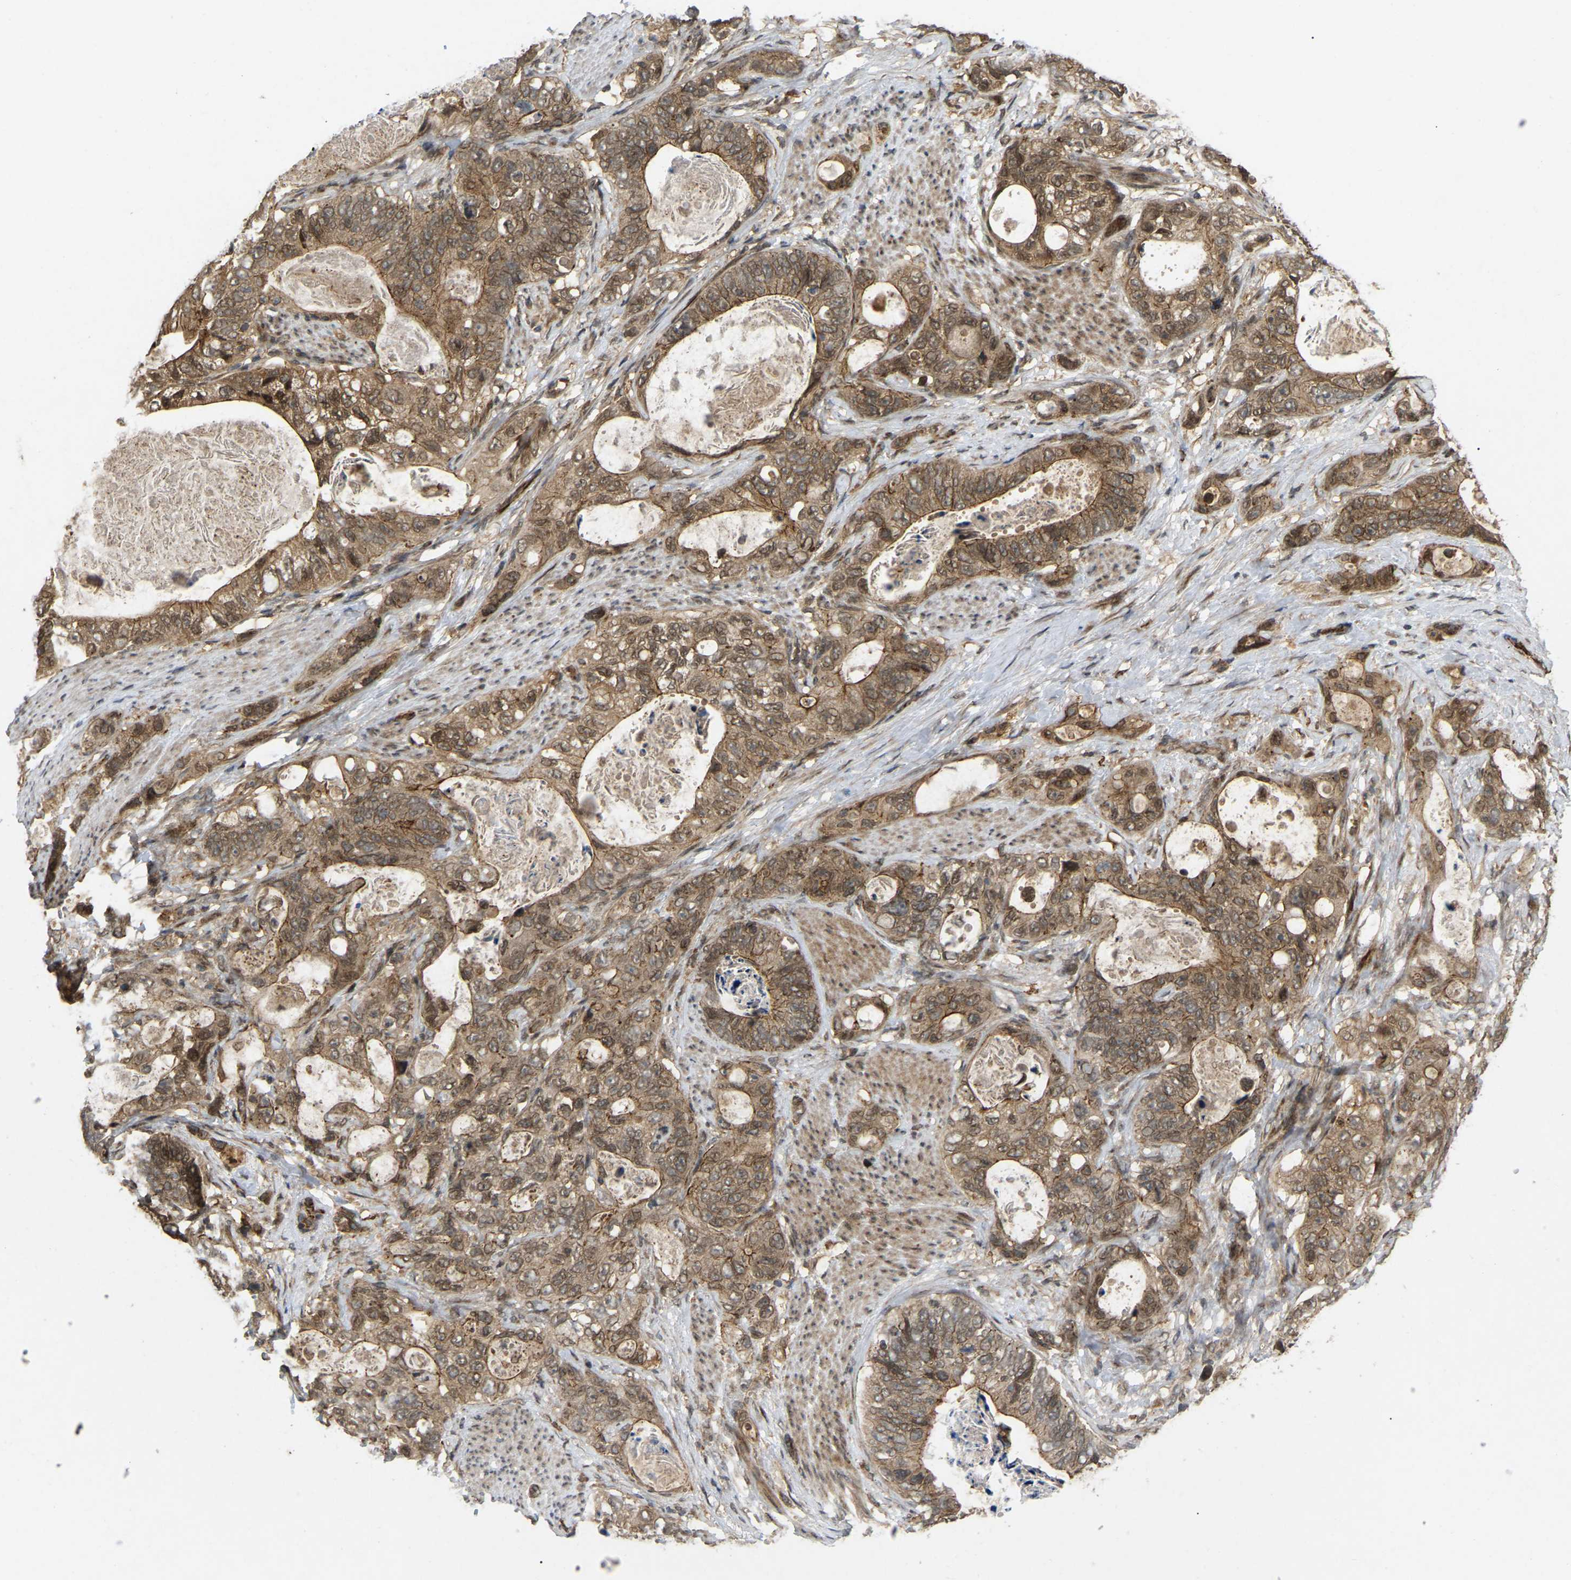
{"staining": {"intensity": "moderate", "quantity": ">75%", "location": "cytoplasmic/membranous,nuclear"}, "tissue": "stomach cancer", "cell_type": "Tumor cells", "image_type": "cancer", "snomed": [{"axis": "morphology", "description": "Normal tissue, NOS"}, {"axis": "morphology", "description": "Adenocarcinoma, NOS"}, {"axis": "topography", "description": "Stomach"}], "caption": "IHC (DAB (3,3'-diaminobenzidine)) staining of stomach cancer (adenocarcinoma) displays moderate cytoplasmic/membranous and nuclear protein expression in about >75% of tumor cells. Immunohistochemistry stains the protein of interest in brown and the nuclei are stained blue.", "gene": "KIAA1549", "patient": {"sex": "female", "age": 89}}